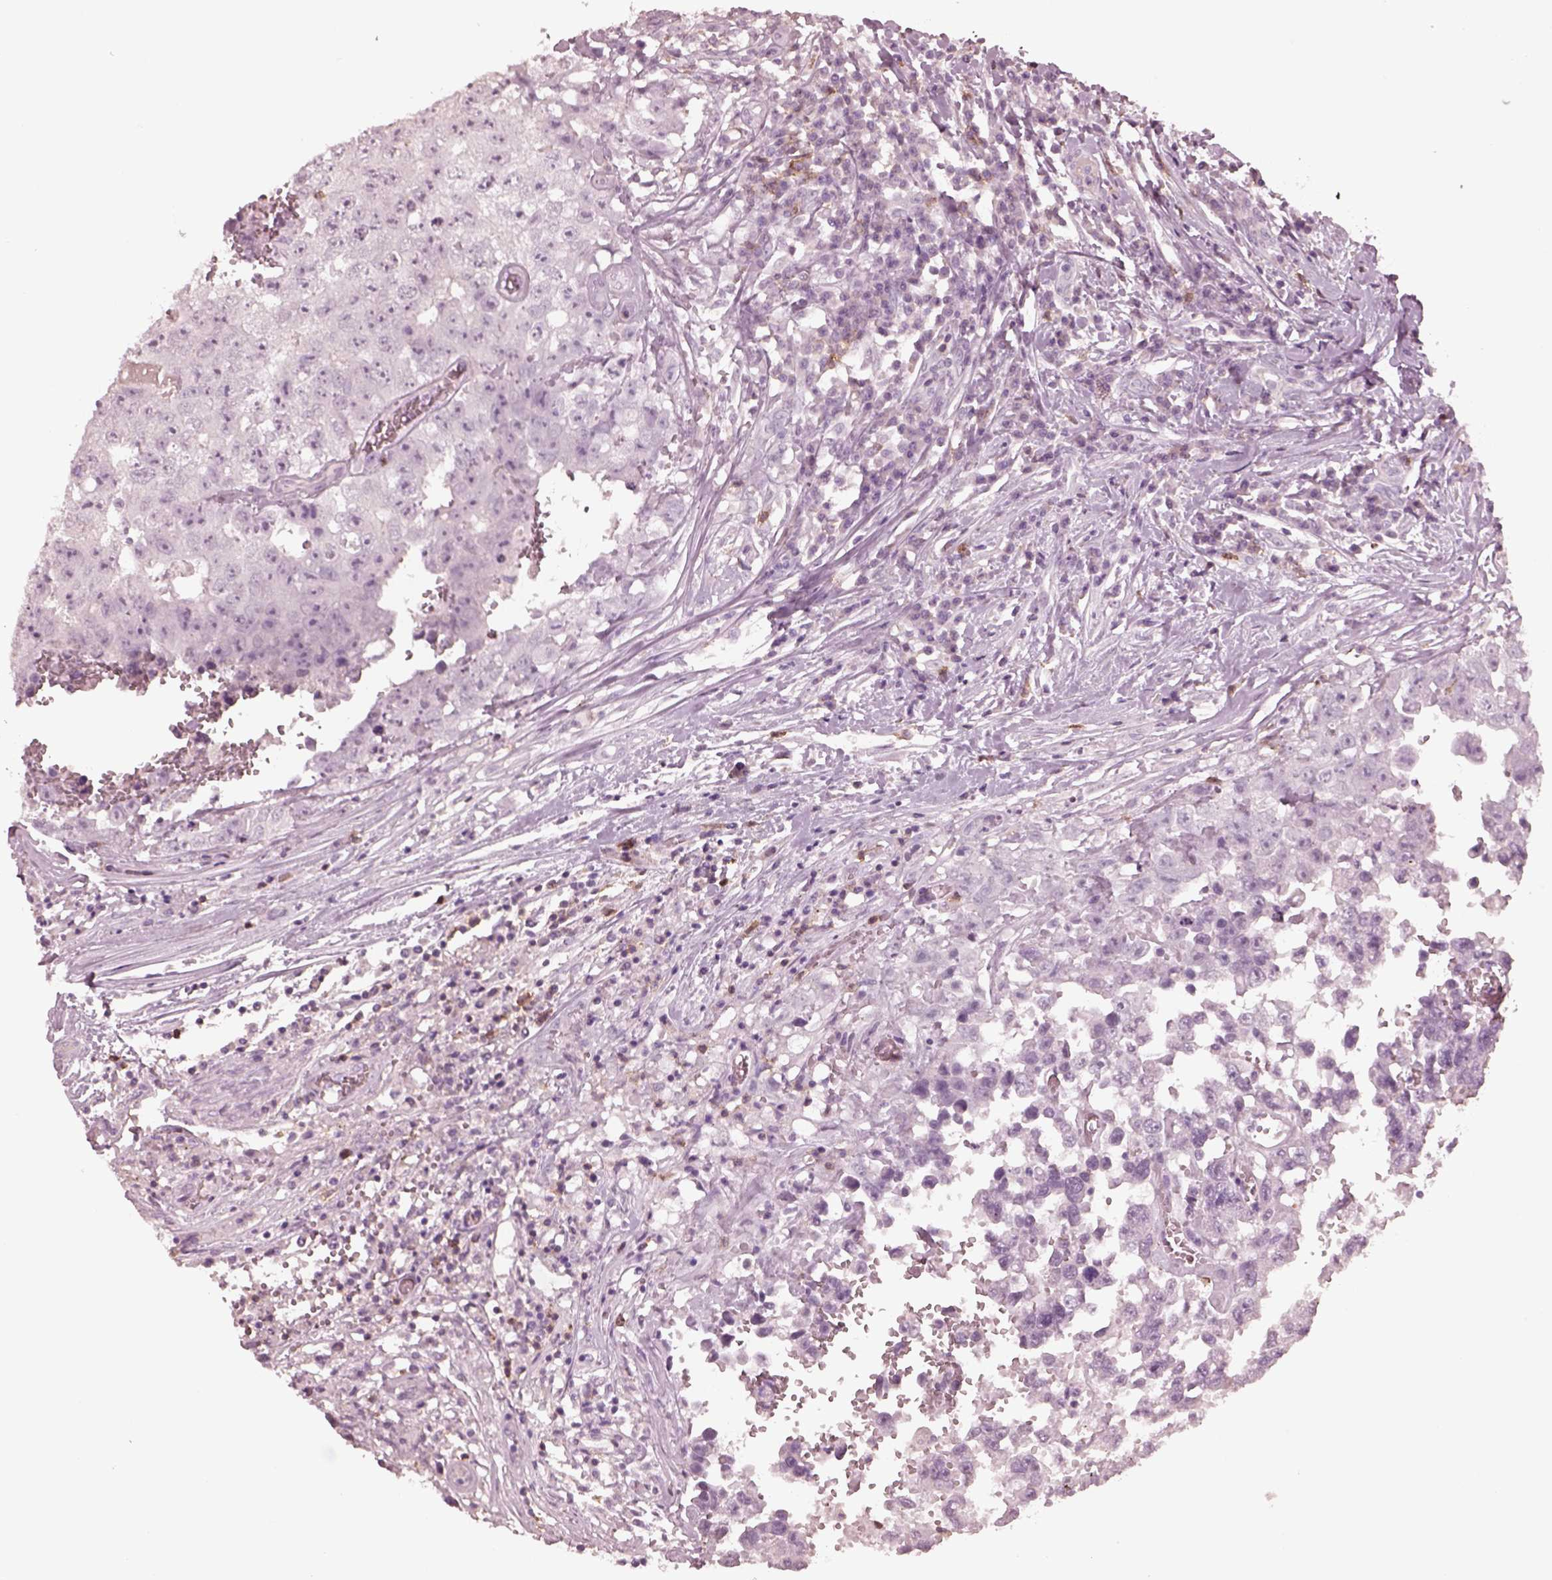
{"staining": {"intensity": "negative", "quantity": "none", "location": "none"}, "tissue": "testis cancer", "cell_type": "Tumor cells", "image_type": "cancer", "snomed": [{"axis": "morphology", "description": "Carcinoma, Embryonal, NOS"}, {"axis": "topography", "description": "Testis"}], "caption": "Testis cancer (embryonal carcinoma) was stained to show a protein in brown. There is no significant staining in tumor cells.", "gene": "PDCD1", "patient": {"sex": "male", "age": 36}}